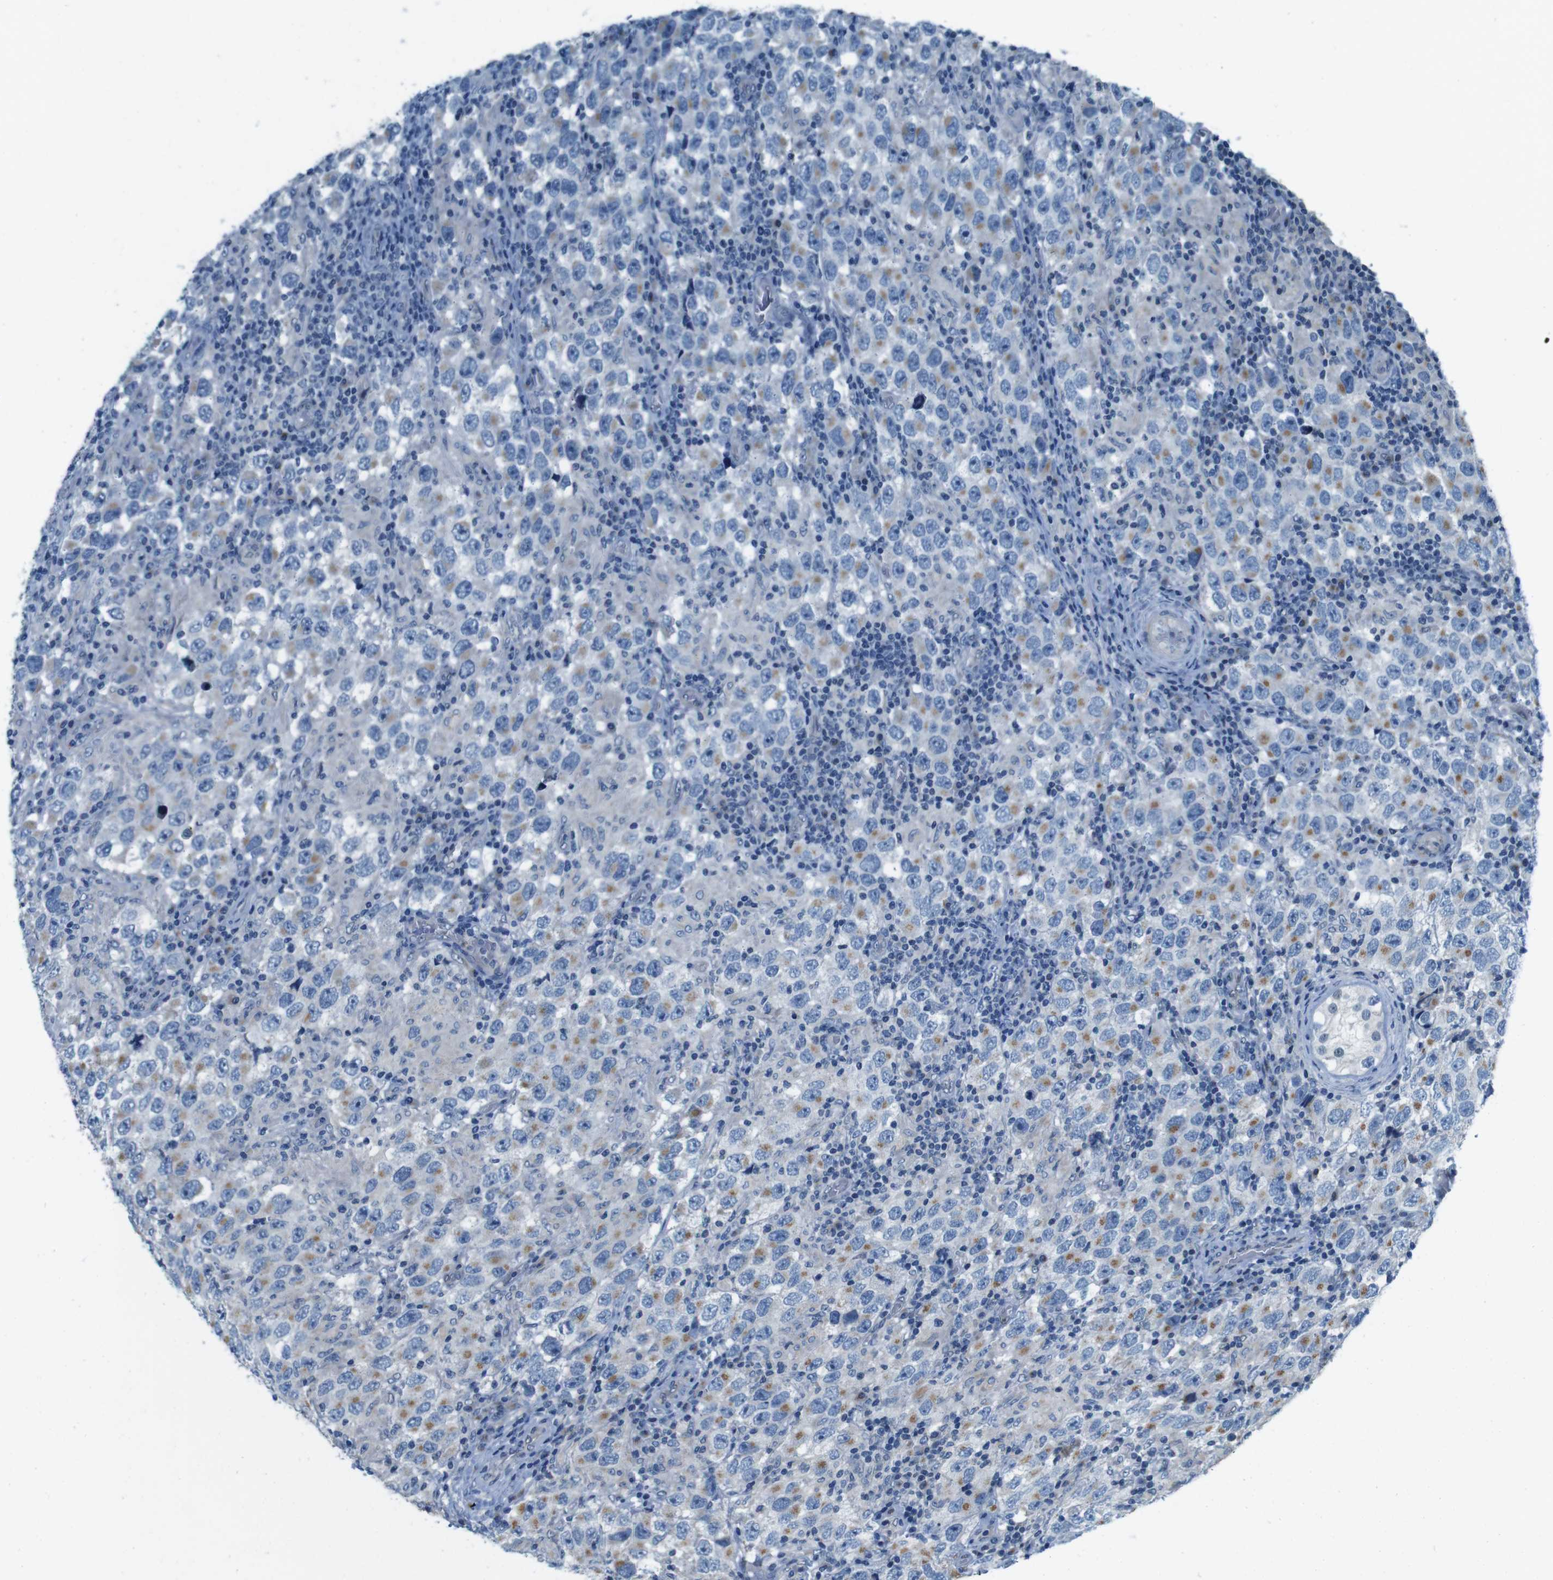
{"staining": {"intensity": "moderate", "quantity": "<25%", "location": "cytoplasmic/membranous"}, "tissue": "testis cancer", "cell_type": "Tumor cells", "image_type": "cancer", "snomed": [{"axis": "morphology", "description": "Carcinoma, Embryonal, NOS"}, {"axis": "topography", "description": "Testis"}], "caption": "Immunohistochemical staining of embryonal carcinoma (testis) shows moderate cytoplasmic/membranous protein expression in approximately <25% of tumor cells.", "gene": "SKI", "patient": {"sex": "male", "age": 21}}